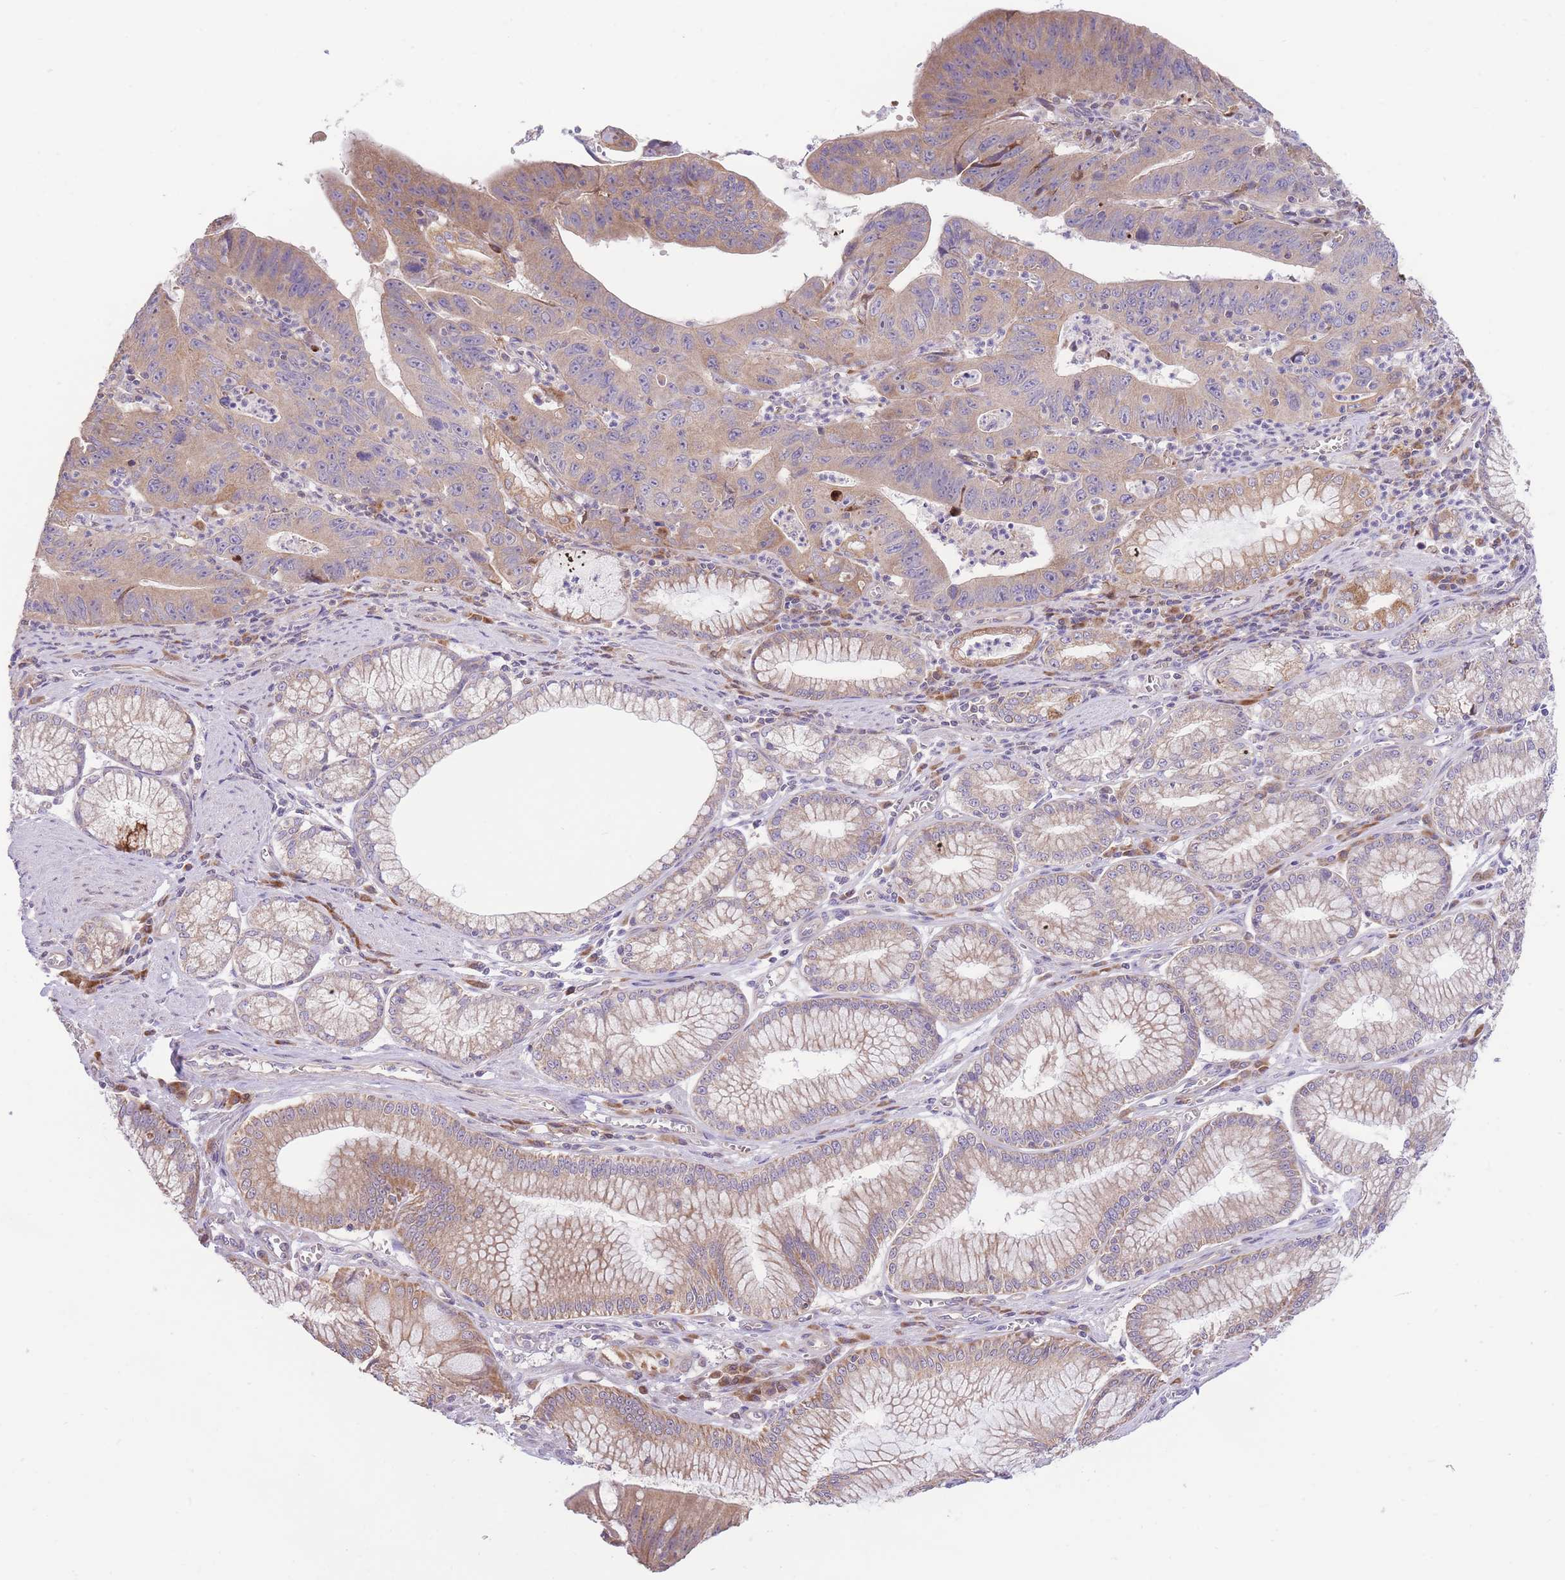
{"staining": {"intensity": "moderate", "quantity": "25%-75%", "location": "cytoplasmic/membranous"}, "tissue": "stomach cancer", "cell_type": "Tumor cells", "image_type": "cancer", "snomed": [{"axis": "morphology", "description": "Adenocarcinoma, NOS"}, {"axis": "topography", "description": "Stomach"}], "caption": "Stomach adenocarcinoma stained with IHC shows moderate cytoplasmic/membranous expression in approximately 25%-75% of tumor cells. The staining is performed using DAB (3,3'-diaminobenzidine) brown chromogen to label protein expression. The nuclei are counter-stained blue using hematoxylin.", "gene": "BOLA2B", "patient": {"sex": "male", "age": 59}}